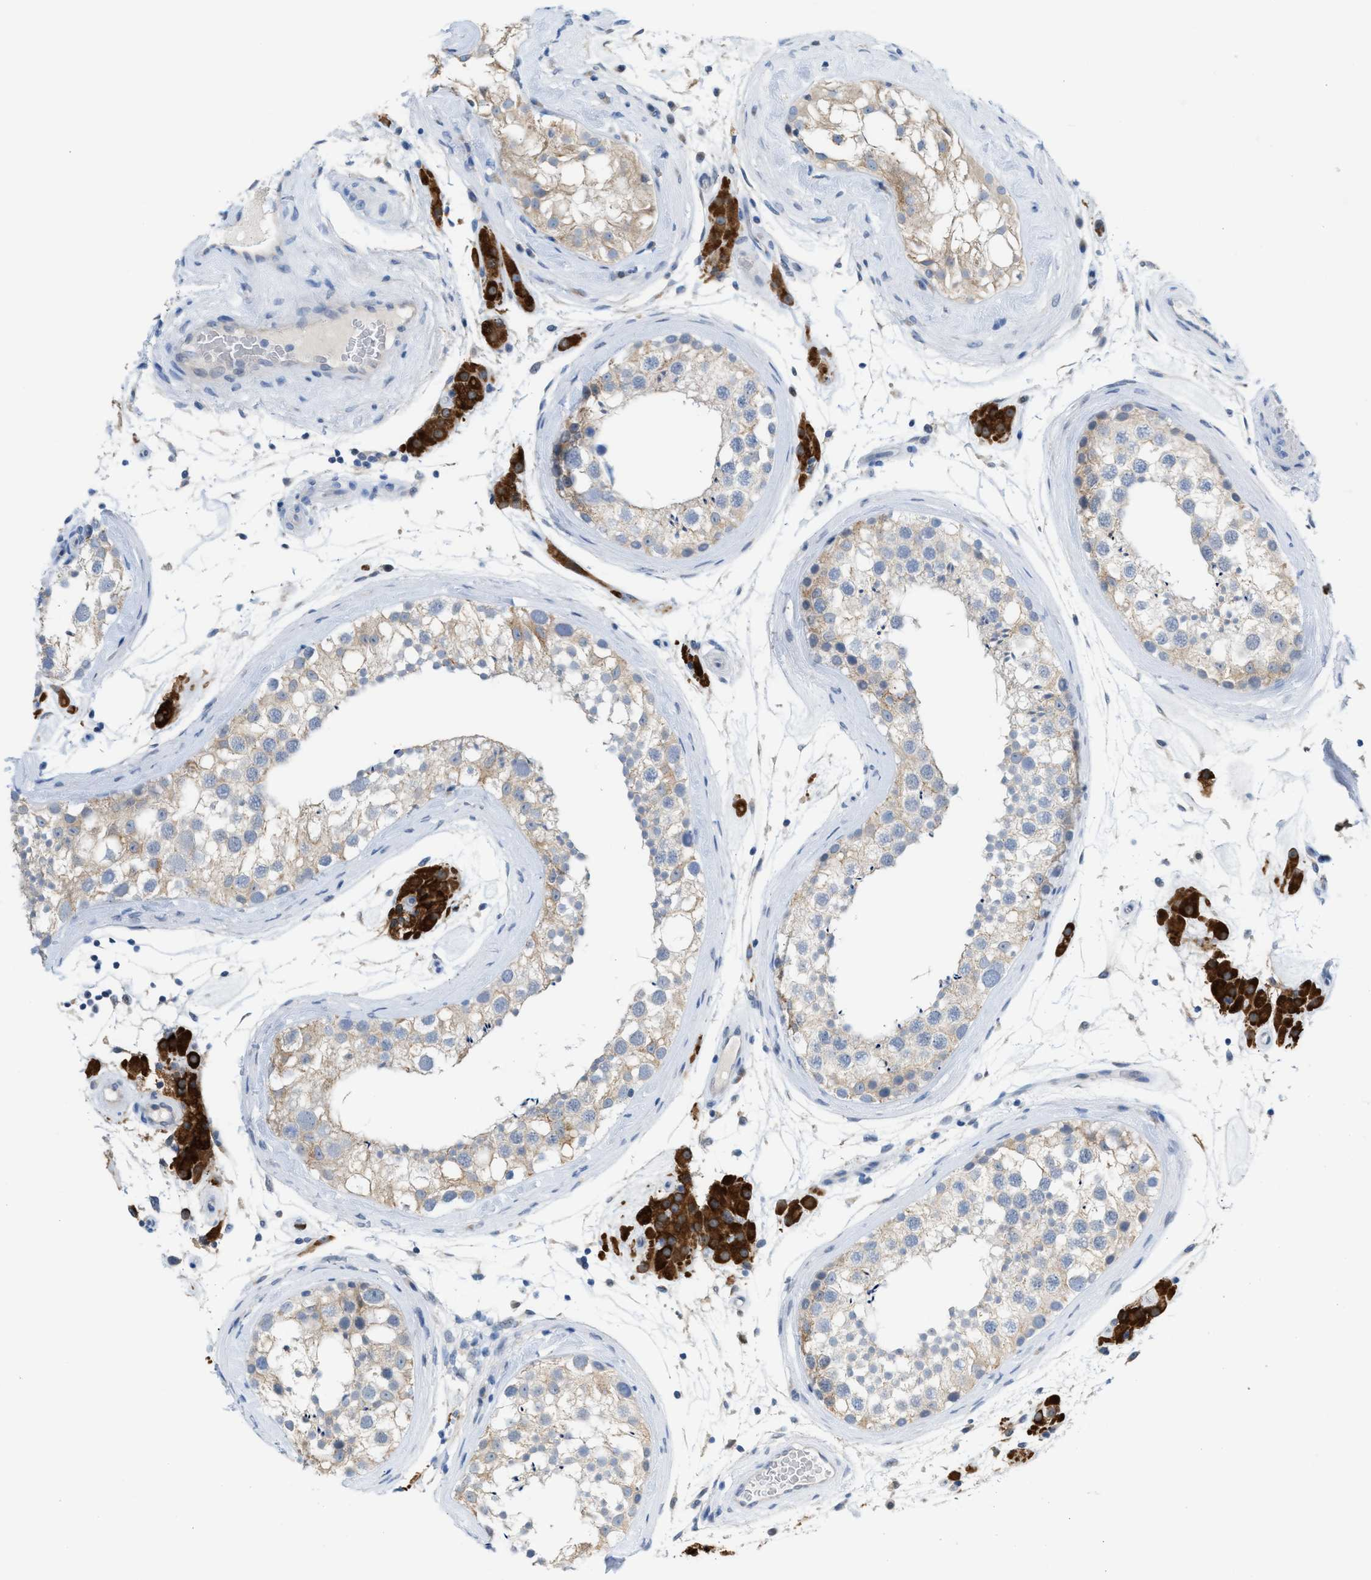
{"staining": {"intensity": "weak", "quantity": "25%-75%", "location": "cytoplasmic/membranous"}, "tissue": "testis", "cell_type": "Cells in seminiferous ducts", "image_type": "normal", "snomed": [{"axis": "morphology", "description": "Normal tissue, NOS"}, {"axis": "topography", "description": "Testis"}], "caption": "Protein staining of unremarkable testis reveals weak cytoplasmic/membranous expression in approximately 25%-75% of cells in seminiferous ducts.", "gene": "PPM1D", "patient": {"sex": "male", "age": 46}}